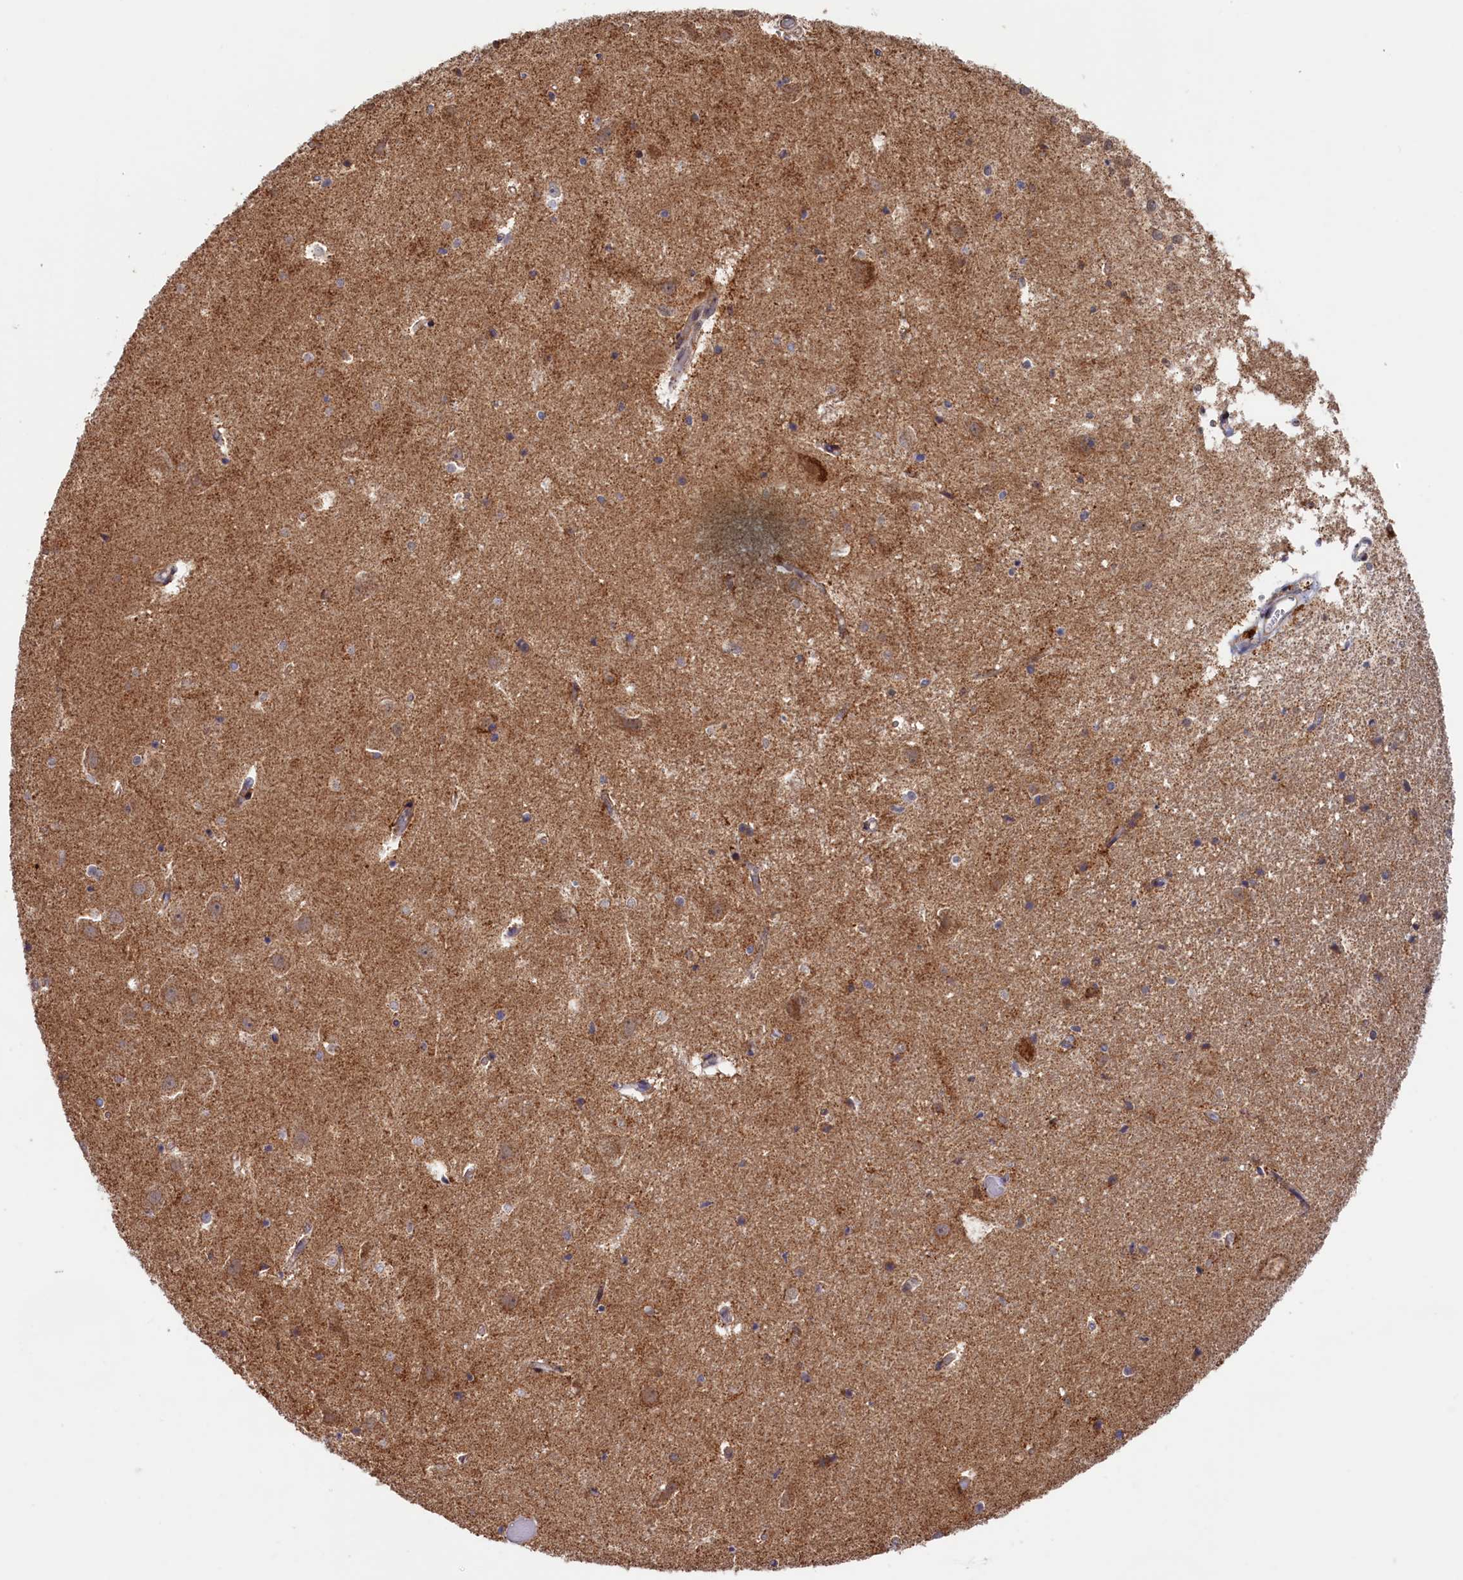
{"staining": {"intensity": "negative", "quantity": "none", "location": "none"}, "tissue": "hippocampus", "cell_type": "Glial cells", "image_type": "normal", "snomed": [{"axis": "morphology", "description": "Normal tissue, NOS"}, {"axis": "topography", "description": "Hippocampus"}], "caption": "IHC histopathology image of normal hippocampus: hippocampus stained with DAB shows no significant protein positivity in glial cells. Nuclei are stained in blue.", "gene": "DUS3L", "patient": {"sex": "female", "age": 52}}